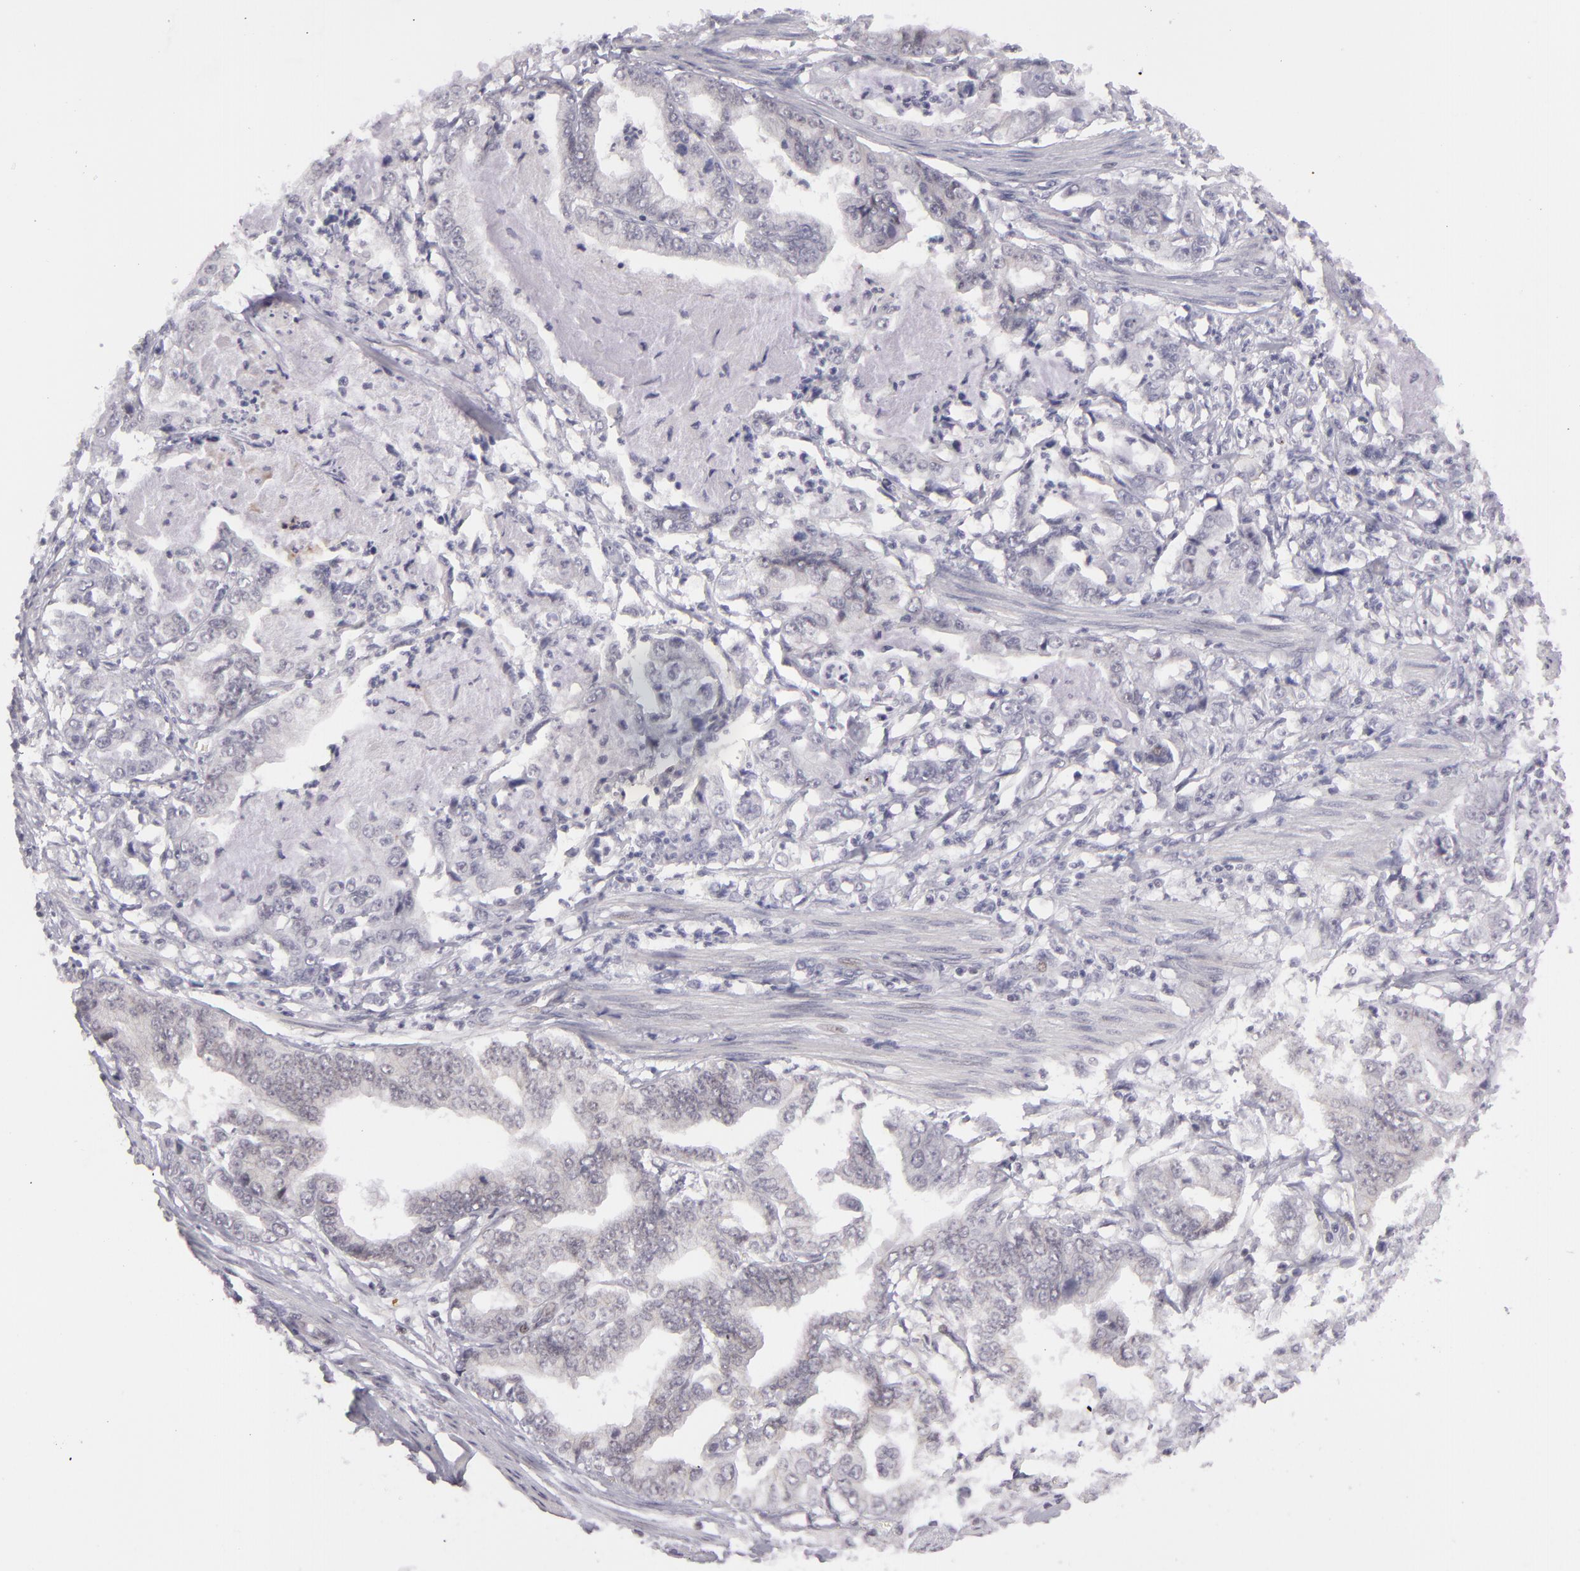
{"staining": {"intensity": "negative", "quantity": "none", "location": "none"}, "tissue": "stomach cancer", "cell_type": "Tumor cells", "image_type": "cancer", "snomed": [{"axis": "morphology", "description": "Adenocarcinoma, NOS"}, {"axis": "topography", "description": "Pancreas"}, {"axis": "topography", "description": "Stomach, upper"}], "caption": "Immunohistochemical staining of human stomach cancer demonstrates no significant expression in tumor cells. The staining was performed using DAB to visualize the protein expression in brown, while the nuclei were stained in blue with hematoxylin (Magnification: 20x).", "gene": "CTNNB1", "patient": {"sex": "male", "age": 77}}